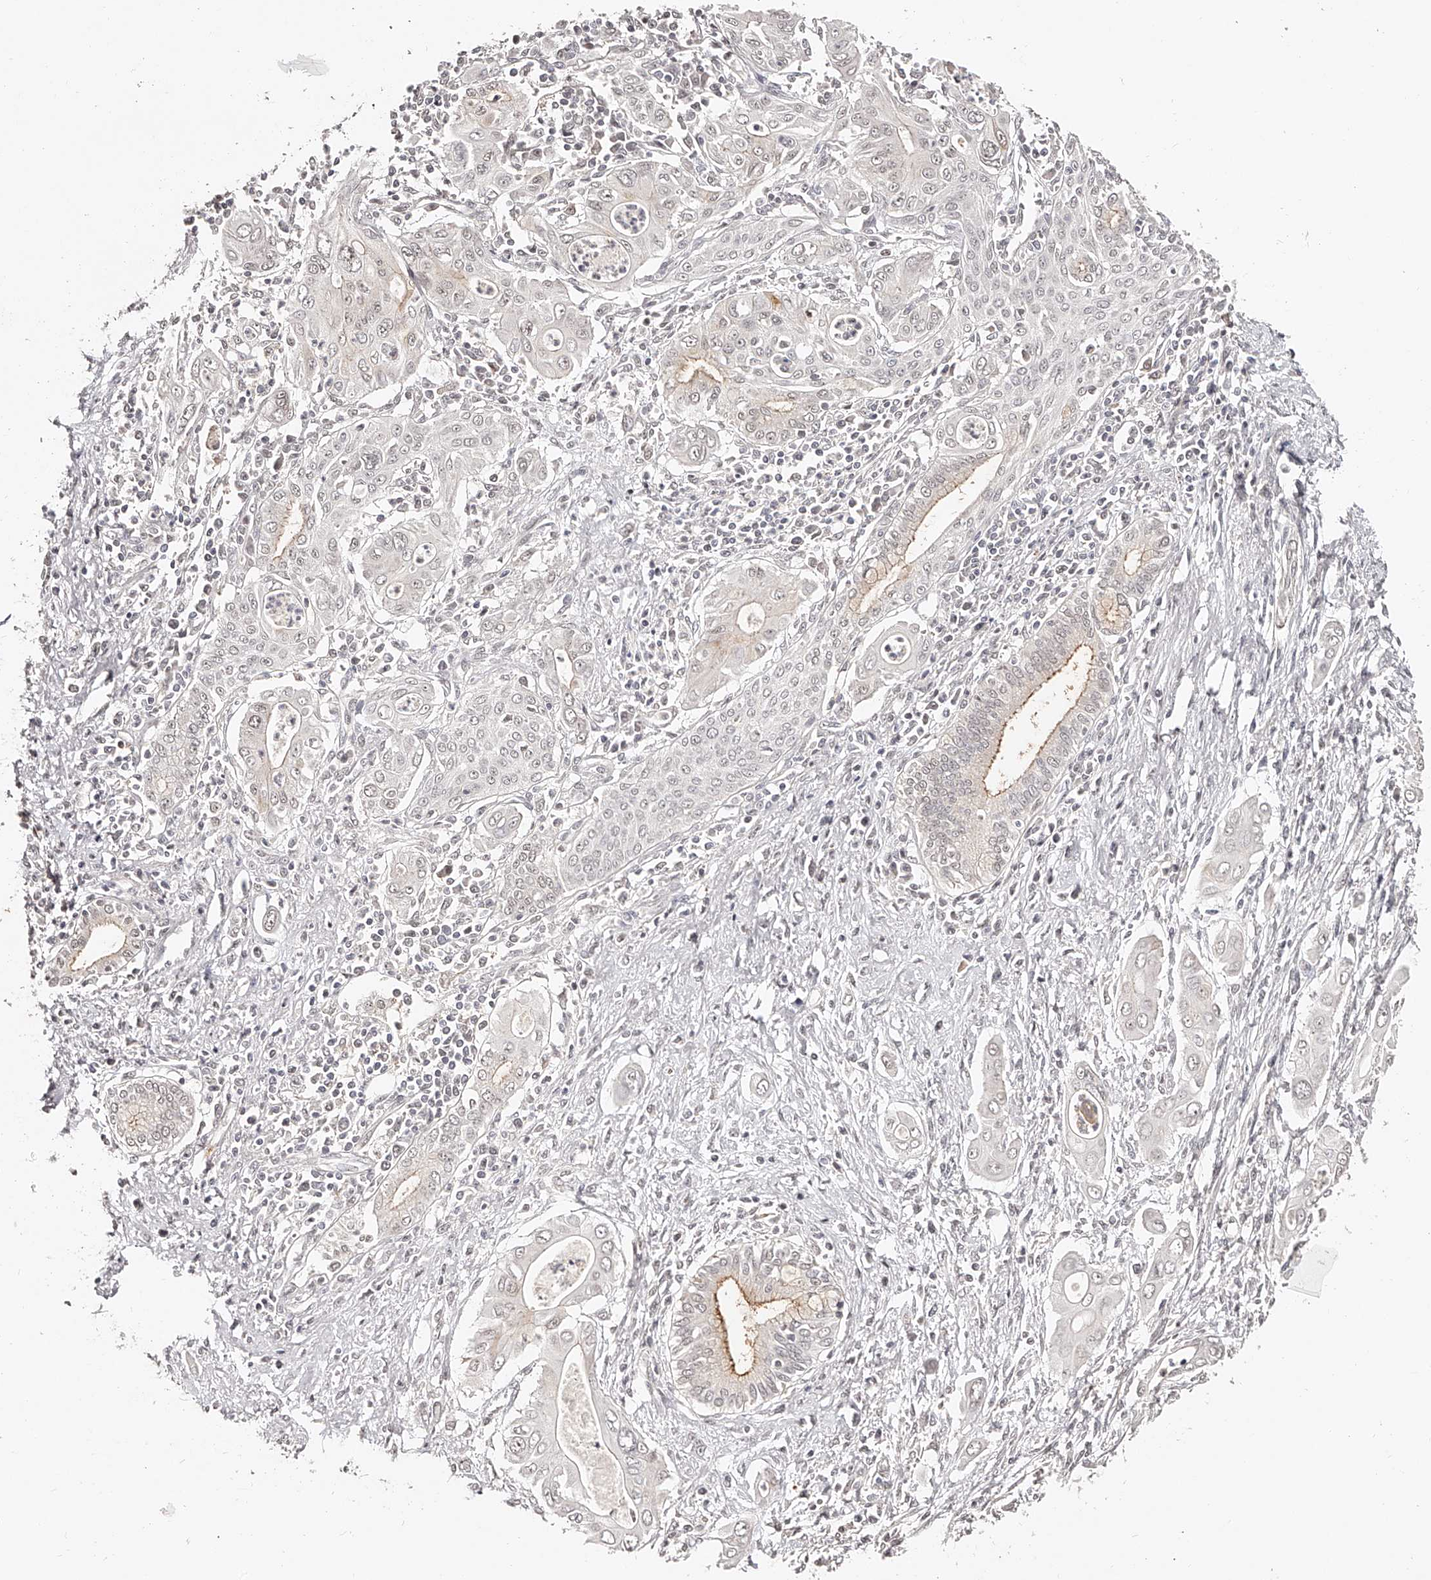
{"staining": {"intensity": "moderate", "quantity": "<25%", "location": "cytoplasmic/membranous"}, "tissue": "pancreatic cancer", "cell_type": "Tumor cells", "image_type": "cancer", "snomed": [{"axis": "morphology", "description": "Adenocarcinoma, NOS"}, {"axis": "topography", "description": "Pancreas"}], "caption": "Tumor cells demonstrate low levels of moderate cytoplasmic/membranous expression in approximately <25% of cells in pancreatic adenocarcinoma.", "gene": "ZNF789", "patient": {"sex": "male", "age": 58}}